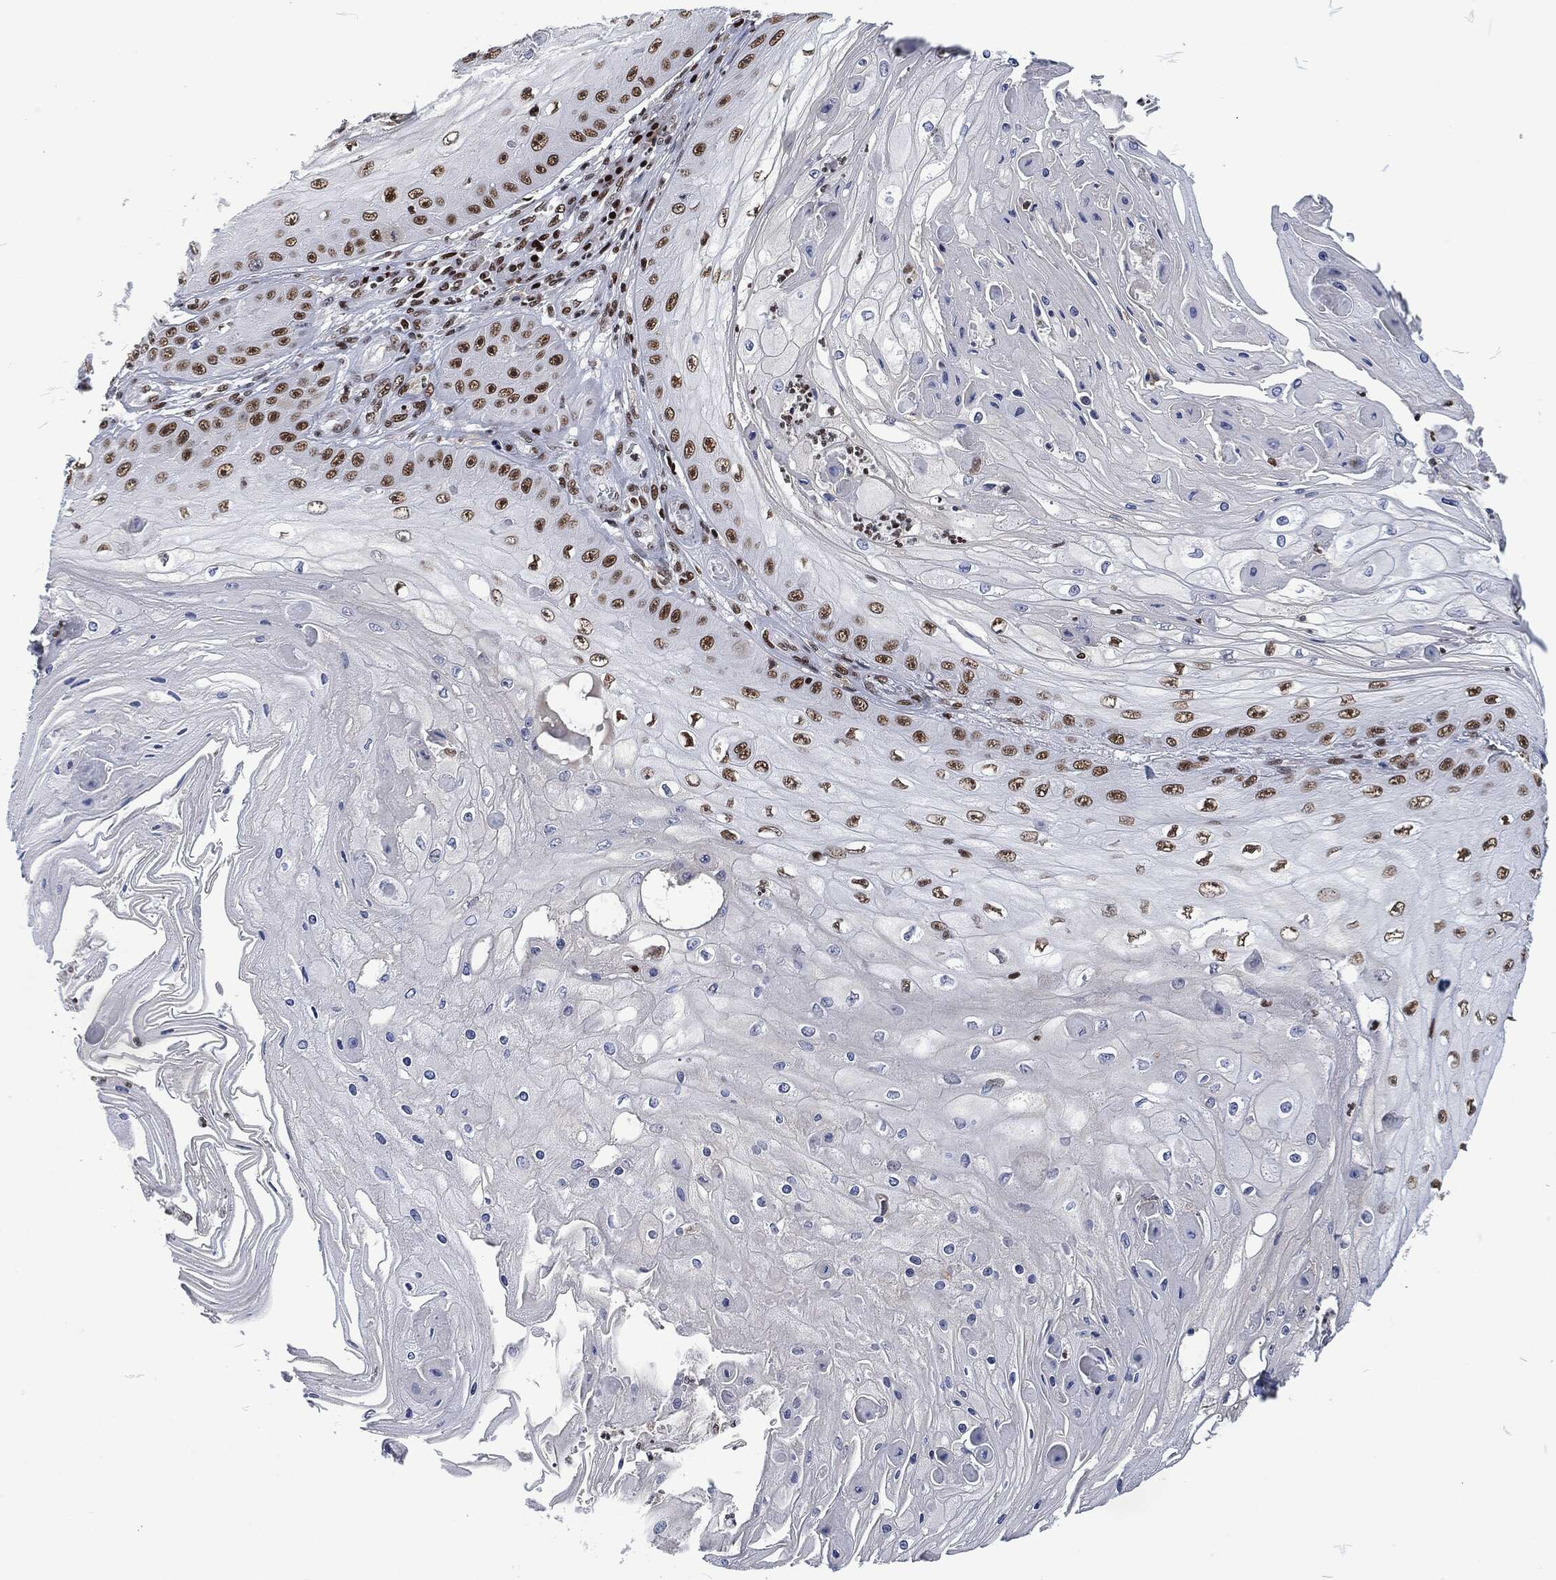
{"staining": {"intensity": "strong", "quantity": "<25%", "location": "nuclear"}, "tissue": "skin cancer", "cell_type": "Tumor cells", "image_type": "cancer", "snomed": [{"axis": "morphology", "description": "Inflammation, NOS"}, {"axis": "morphology", "description": "Squamous cell carcinoma, NOS"}, {"axis": "topography", "description": "Skin"}], "caption": "Immunohistochemistry (DAB (3,3'-diaminobenzidine)) staining of human skin squamous cell carcinoma reveals strong nuclear protein staining in about <25% of tumor cells.", "gene": "DCPS", "patient": {"sex": "male", "age": 70}}